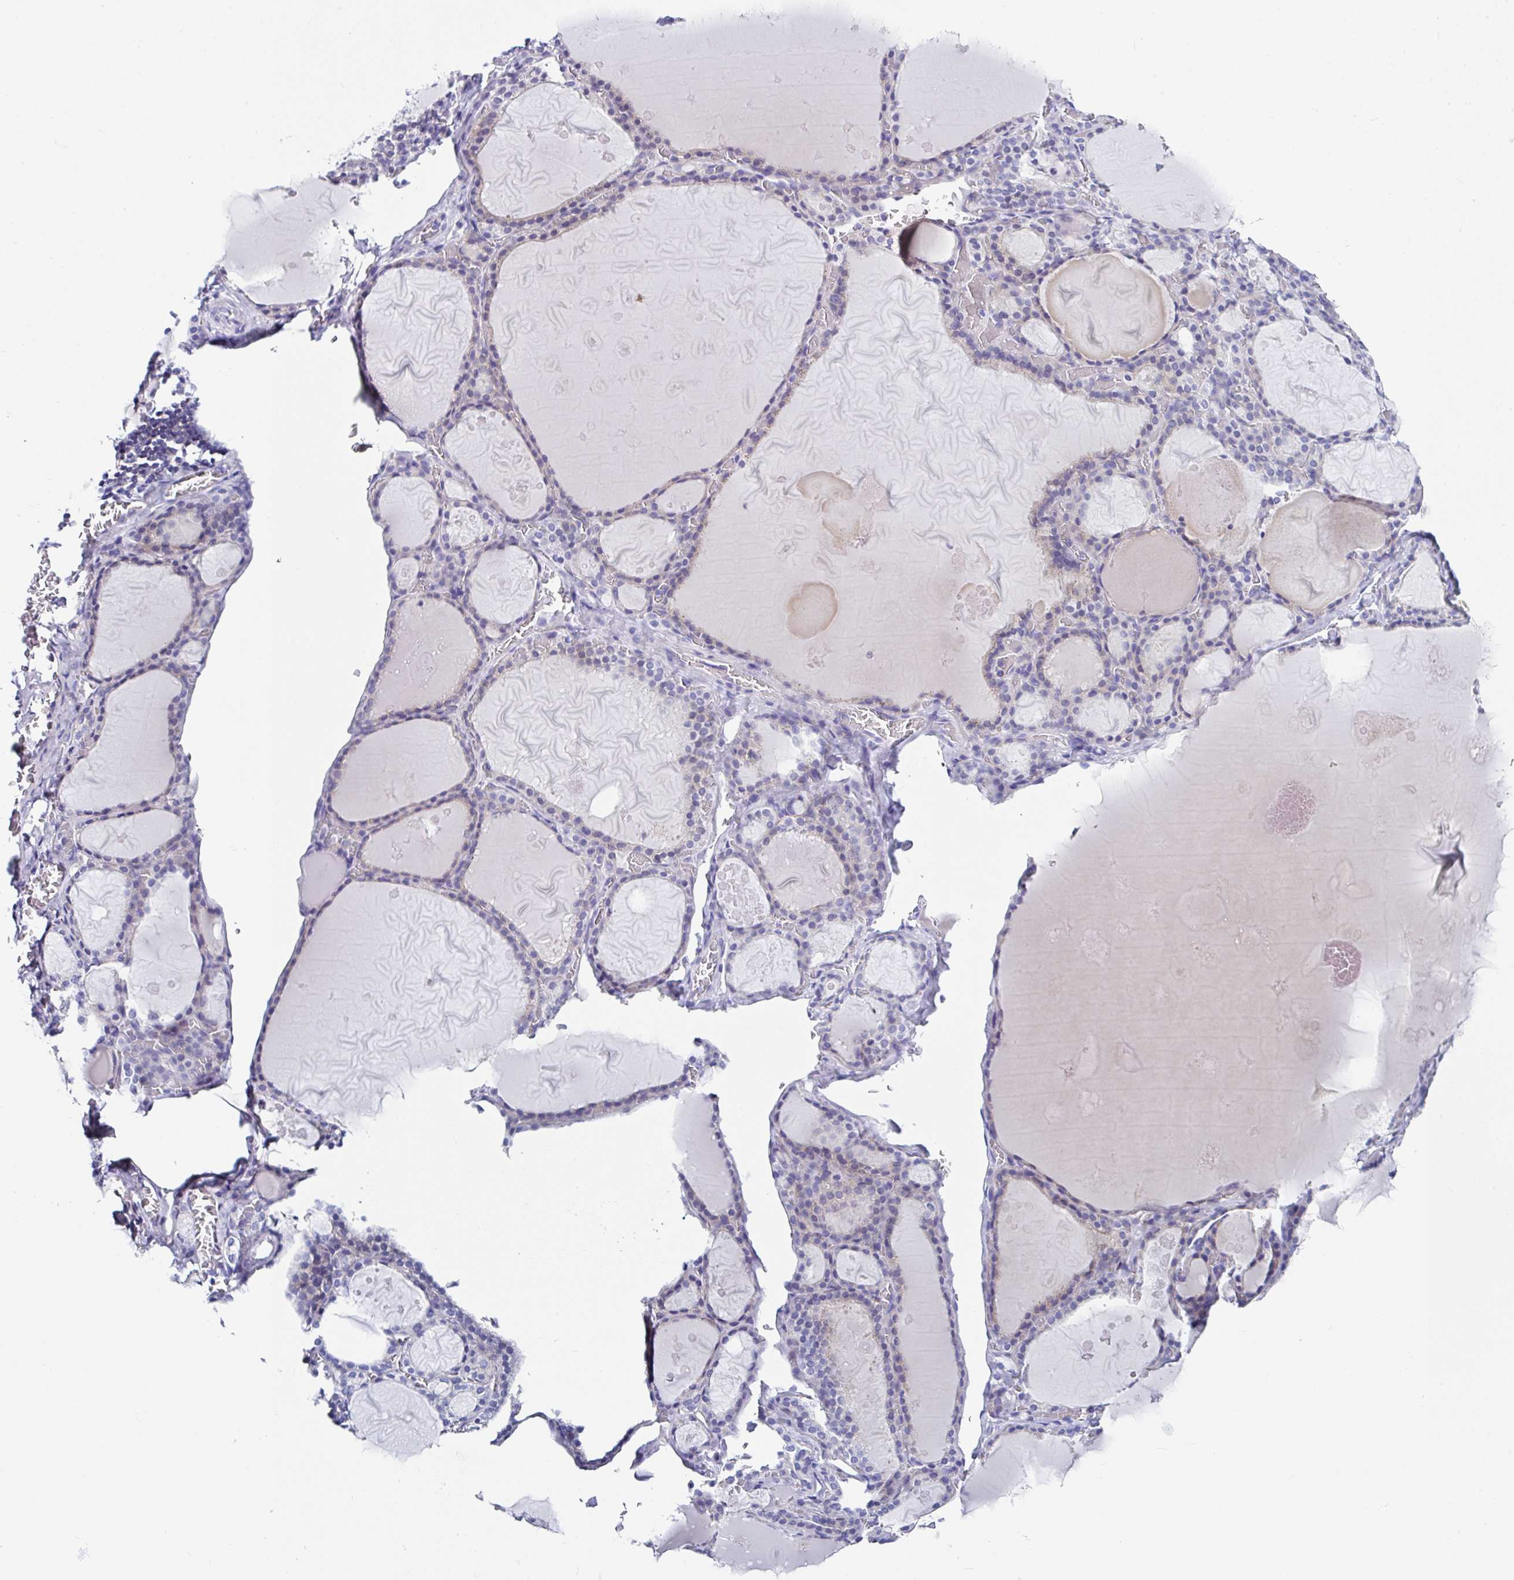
{"staining": {"intensity": "negative", "quantity": "none", "location": "none"}, "tissue": "thyroid gland", "cell_type": "Glandular cells", "image_type": "normal", "snomed": [{"axis": "morphology", "description": "Normal tissue, NOS"}, {"axis": "topography", "description": "Thyroid gland"}], "caption": "This is an immunohistochemistry (IHC) micrograph of unremarkable thyroid gland. There is no expression in glandular cells.", "gene": "UGT3A1", "patient": {"sex": "male", "age": 56}}